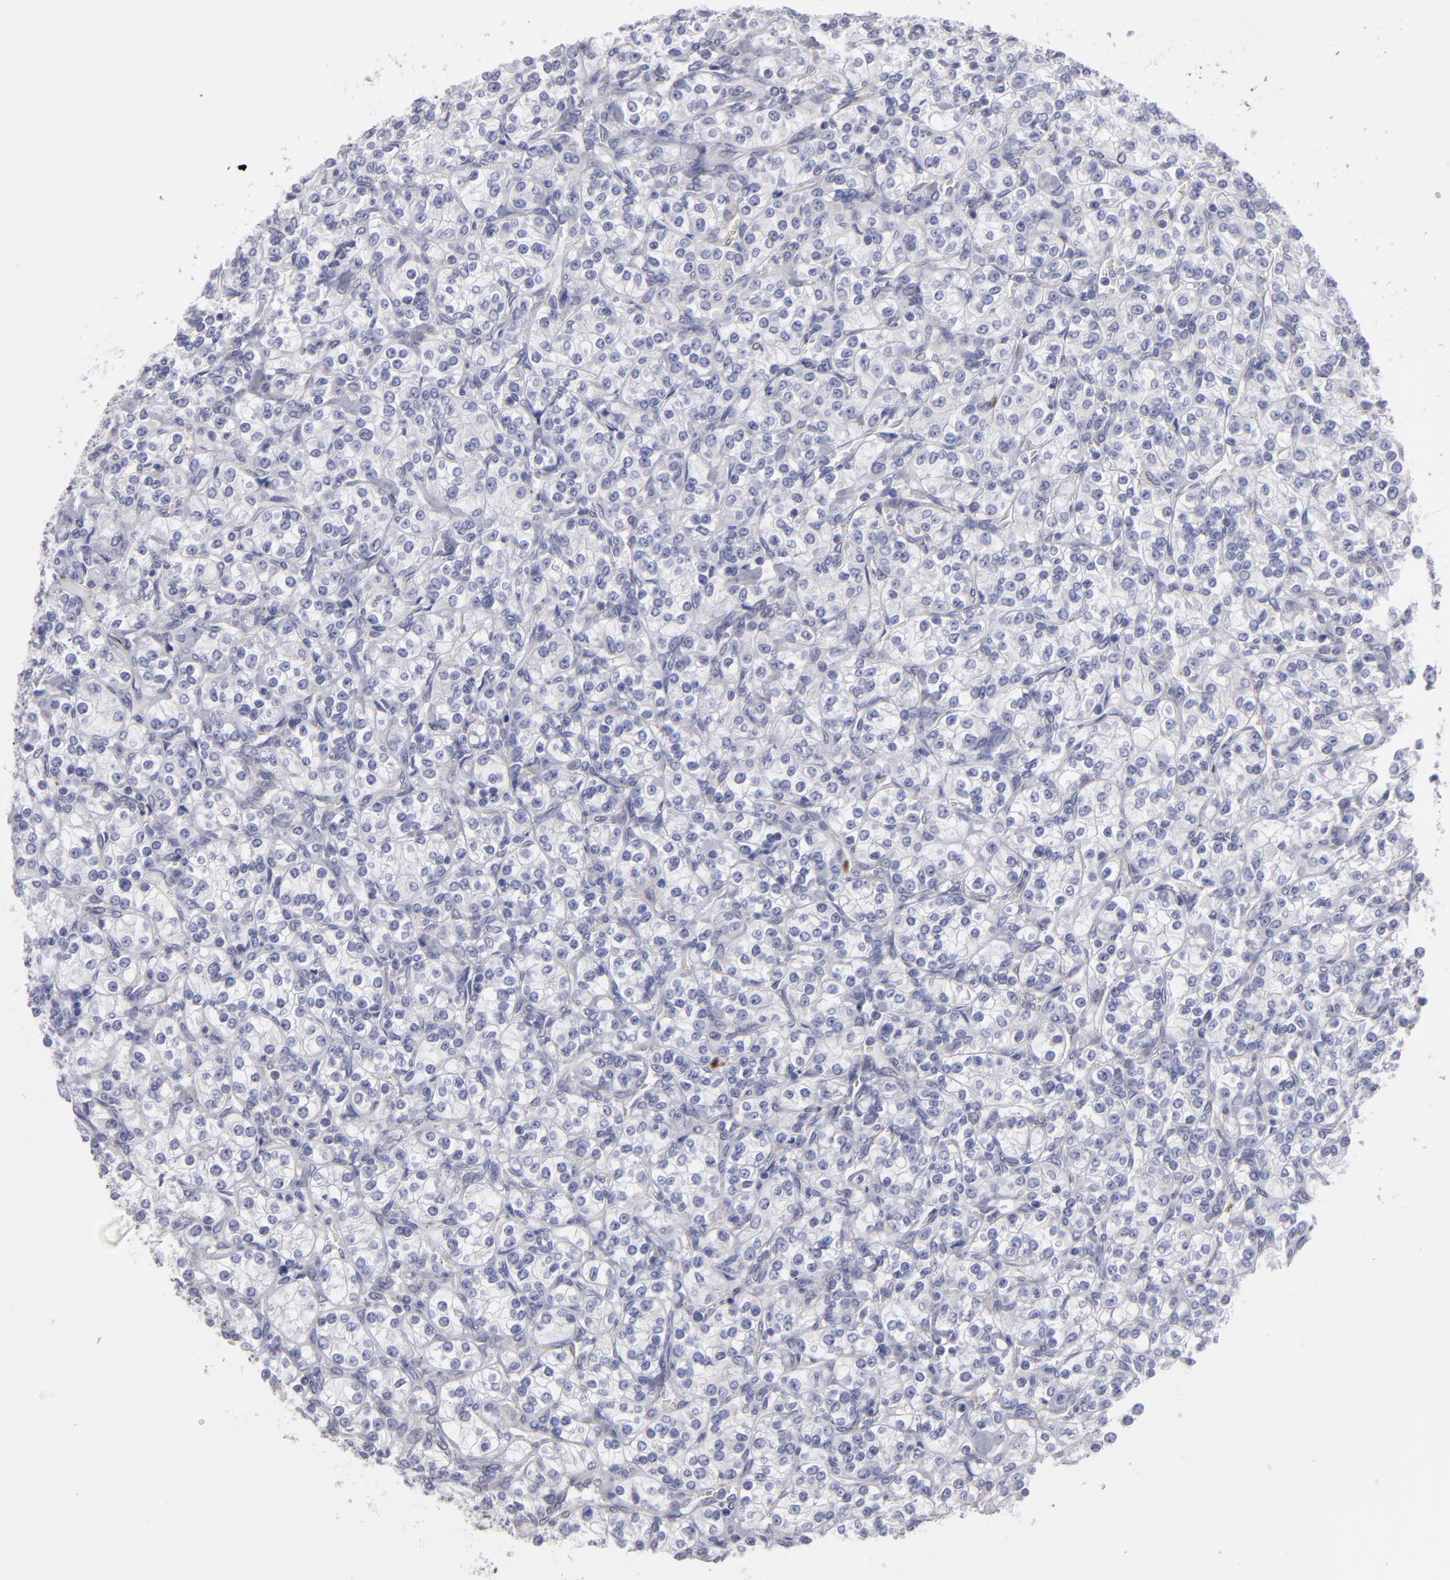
{"staining": {"intensity": "negative", "quantity": "none", "location": "none"}, "tissue": "renal cancer", "cell_type": "Tumor cells", "image_type": "cancer", "snomed": [{"axis": "morphology", "description": "Adenocarcinoma, NOS"}, {"axis": "topography", "description": "Kidney"}], "caption": "Immunohistochemistry (IHC) of human renal cancer (adenocarcinoma) displays no positivity in tumor cells.", "gene": "SLMAP", "patient": {"sex": "male", "age": 77}}